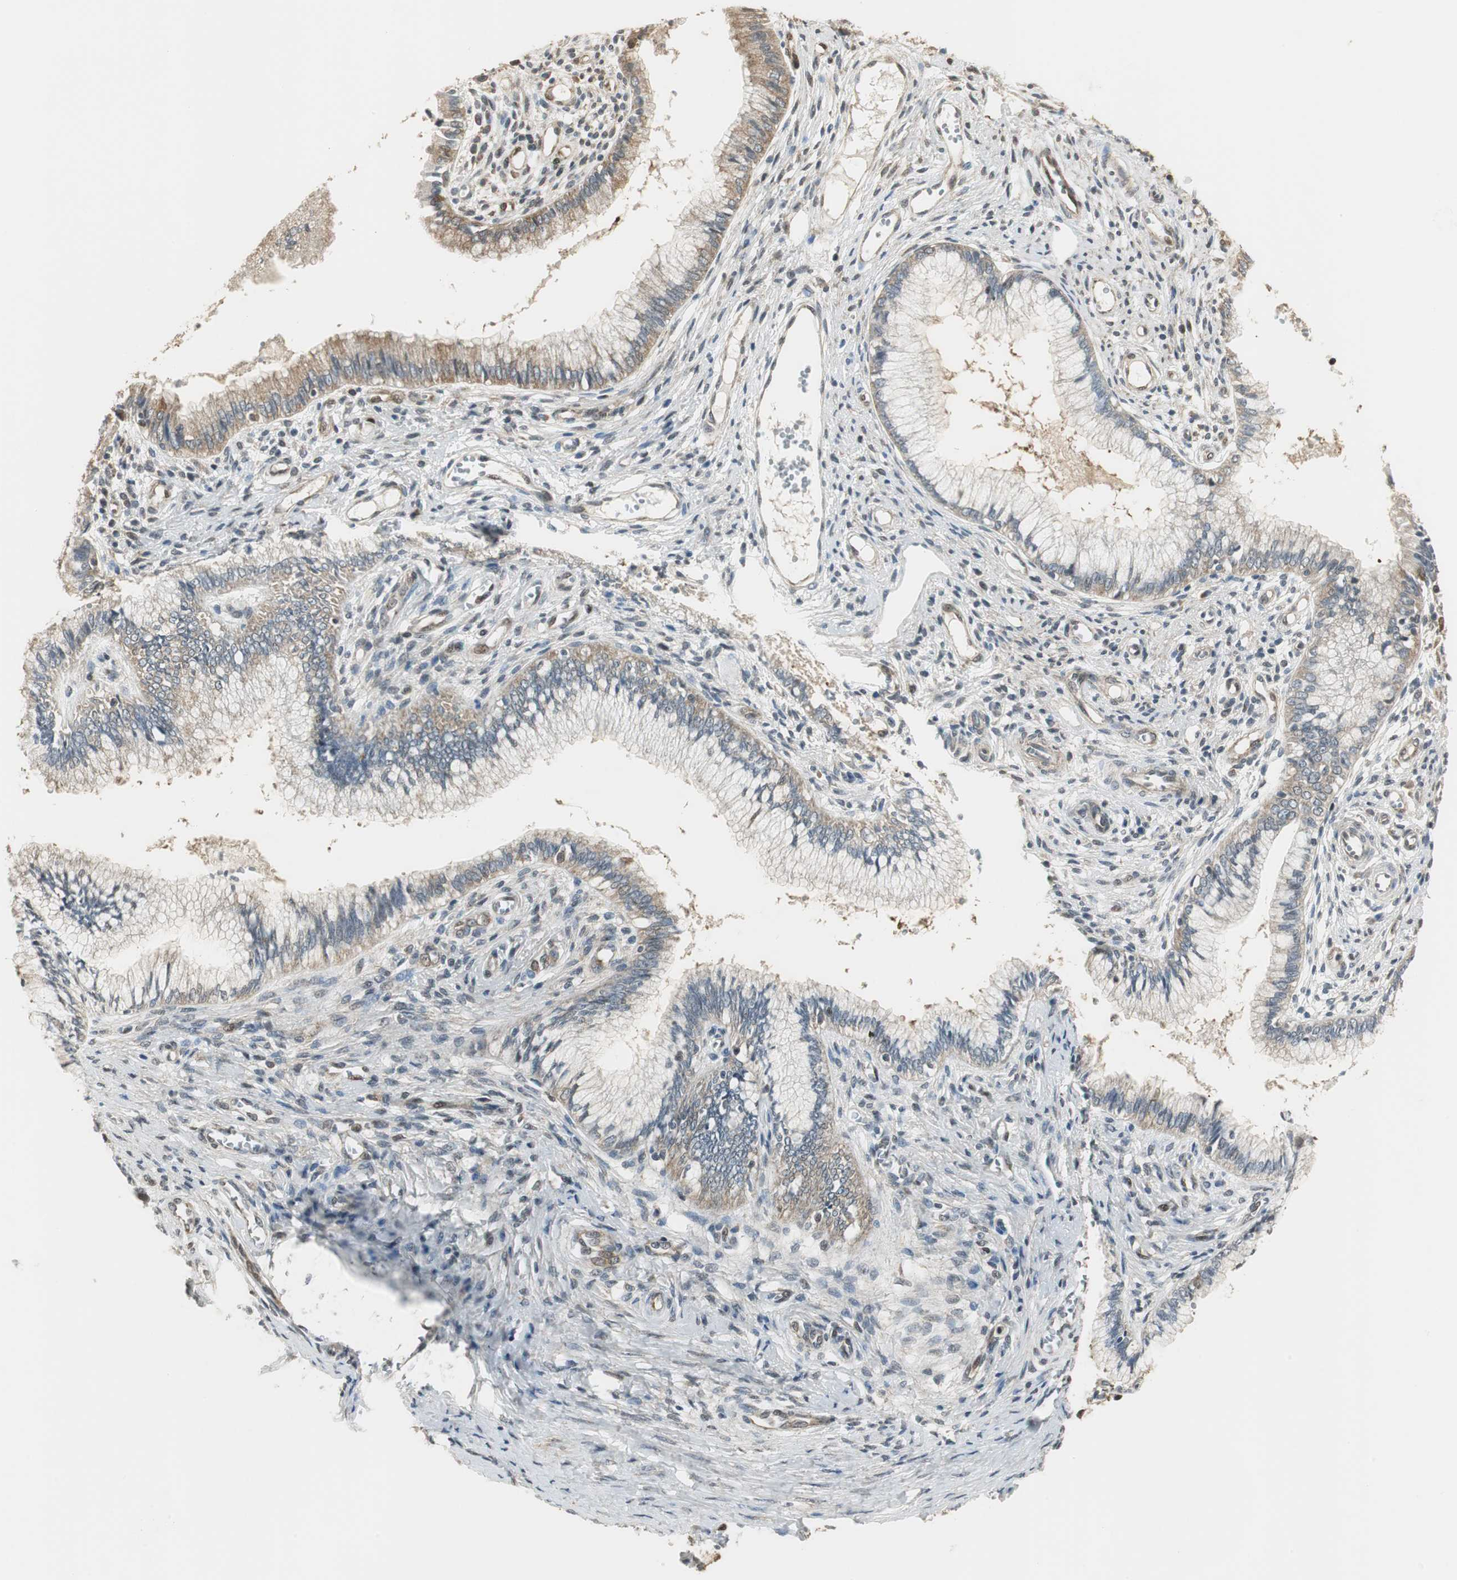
{"staining": {"intensity": "weak", "quantity": ">75%", "location": "cytoplasmic/membranous"}, "tissue": "cervical cancer", "cell_type": "Tumor cells", "image_type": "cancer", "snomed": [{"axis": "morphology", "description": "Adenocarcinoma, NOS"}, {"axis": "topography", "description": "Cervix"}], "caption": "Immunohistochemistry (IHC) histopathology image of neoplastic tissue: cervical cancer stained using immunohistochemistry exhibits low levels of weak protein expression localized specifically in the cytoplasmic/membranous of tumor cells, appearing as a cytoplasmic/membranous brown color.", "gene": "CCT5", "patient": {"sex": "female", "age": 36}}